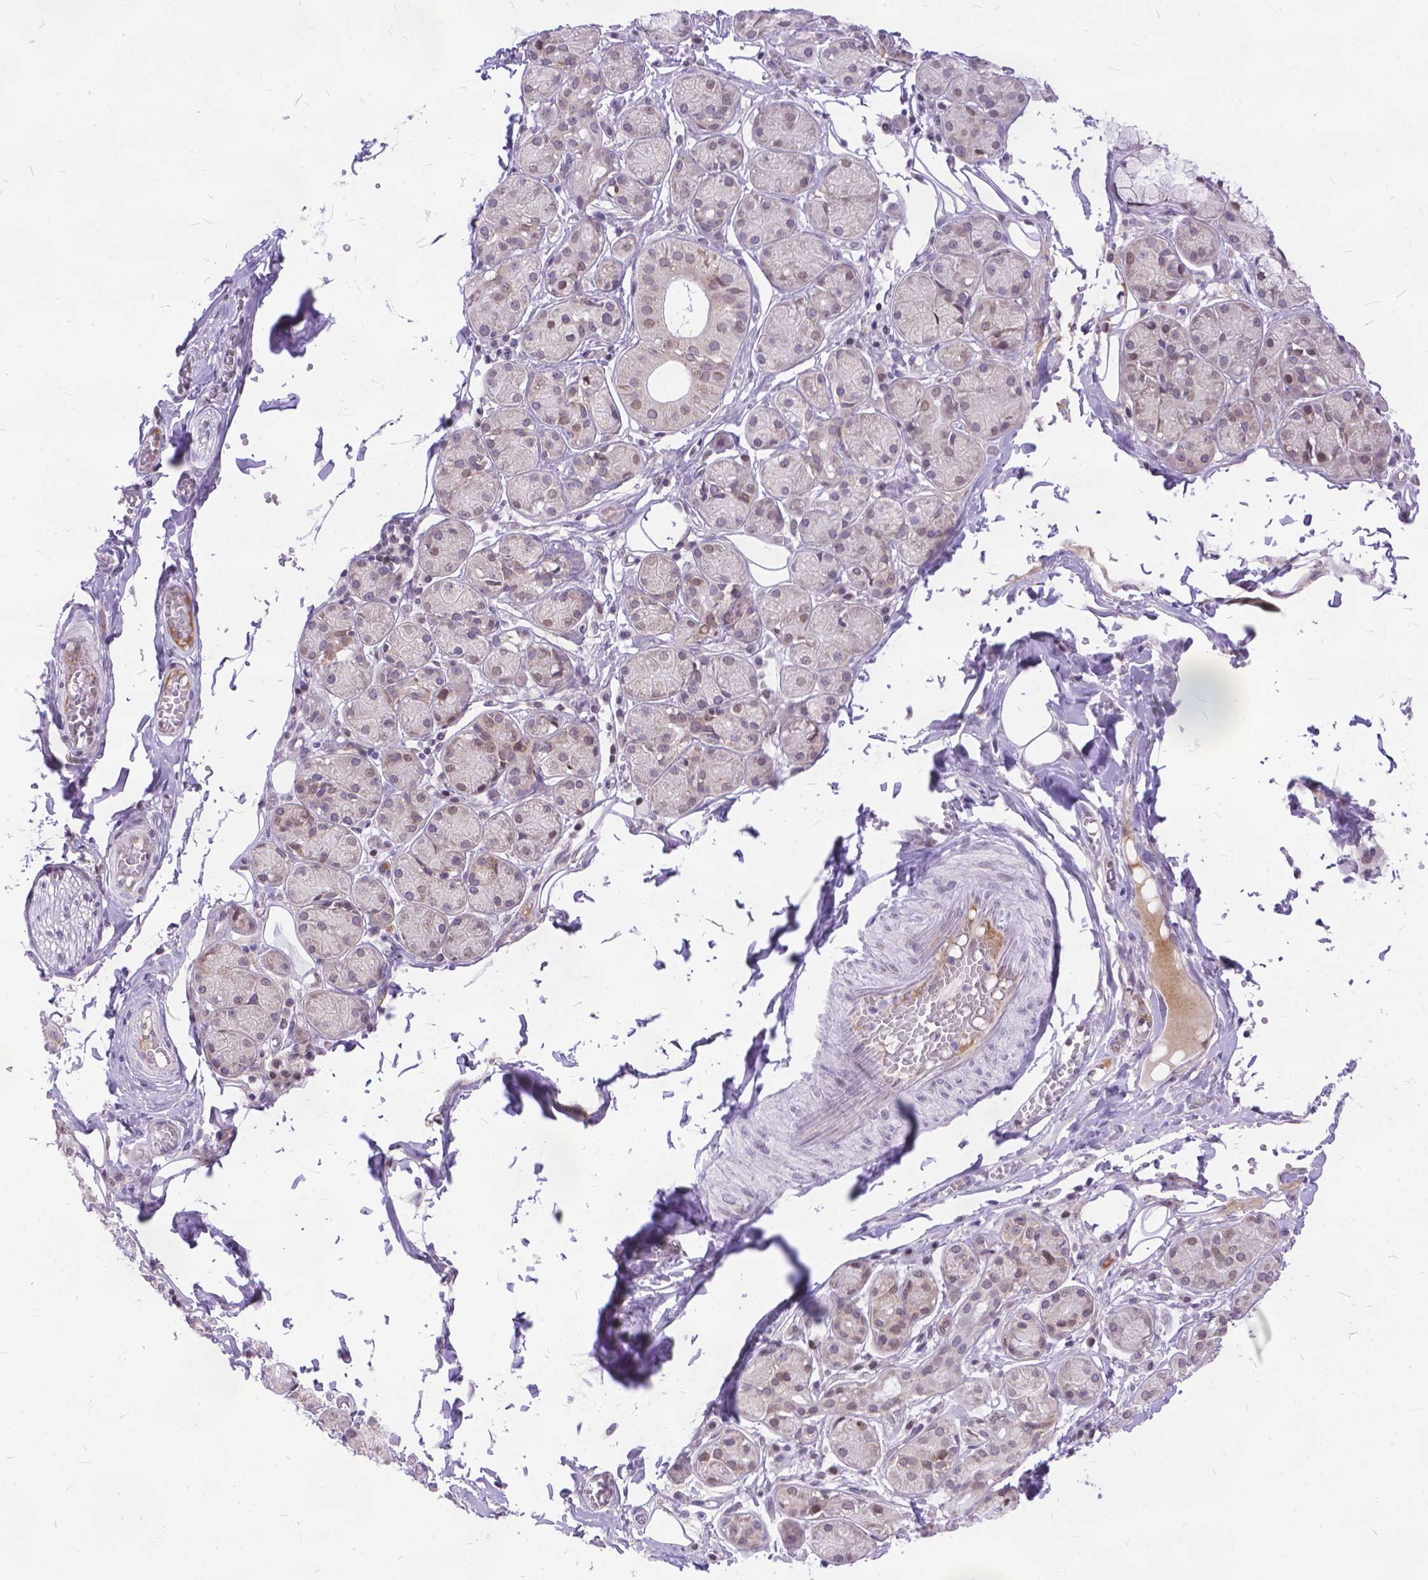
{"staining": {"intensity": "weak", "quantity": "<25%", "location": "nuclear"}, "tissue": "salivary gland", "cell_type": "Glandular cells", "image_type": "normal", "snomed": [{"axis": "morphology", "description": "Normal tissue, NOS"}, {"axis": "topography", "description": "Salivary gland"}, {"axis": "topography", "description": "Peripheral nerve tissue"}], "caption": "This is an immunohistochemistry micrograph of normal human salivary gland. There is no expression in glandular cells.", "gene": "FAM124B", "patient": {"sex": "male", "age": 71}}